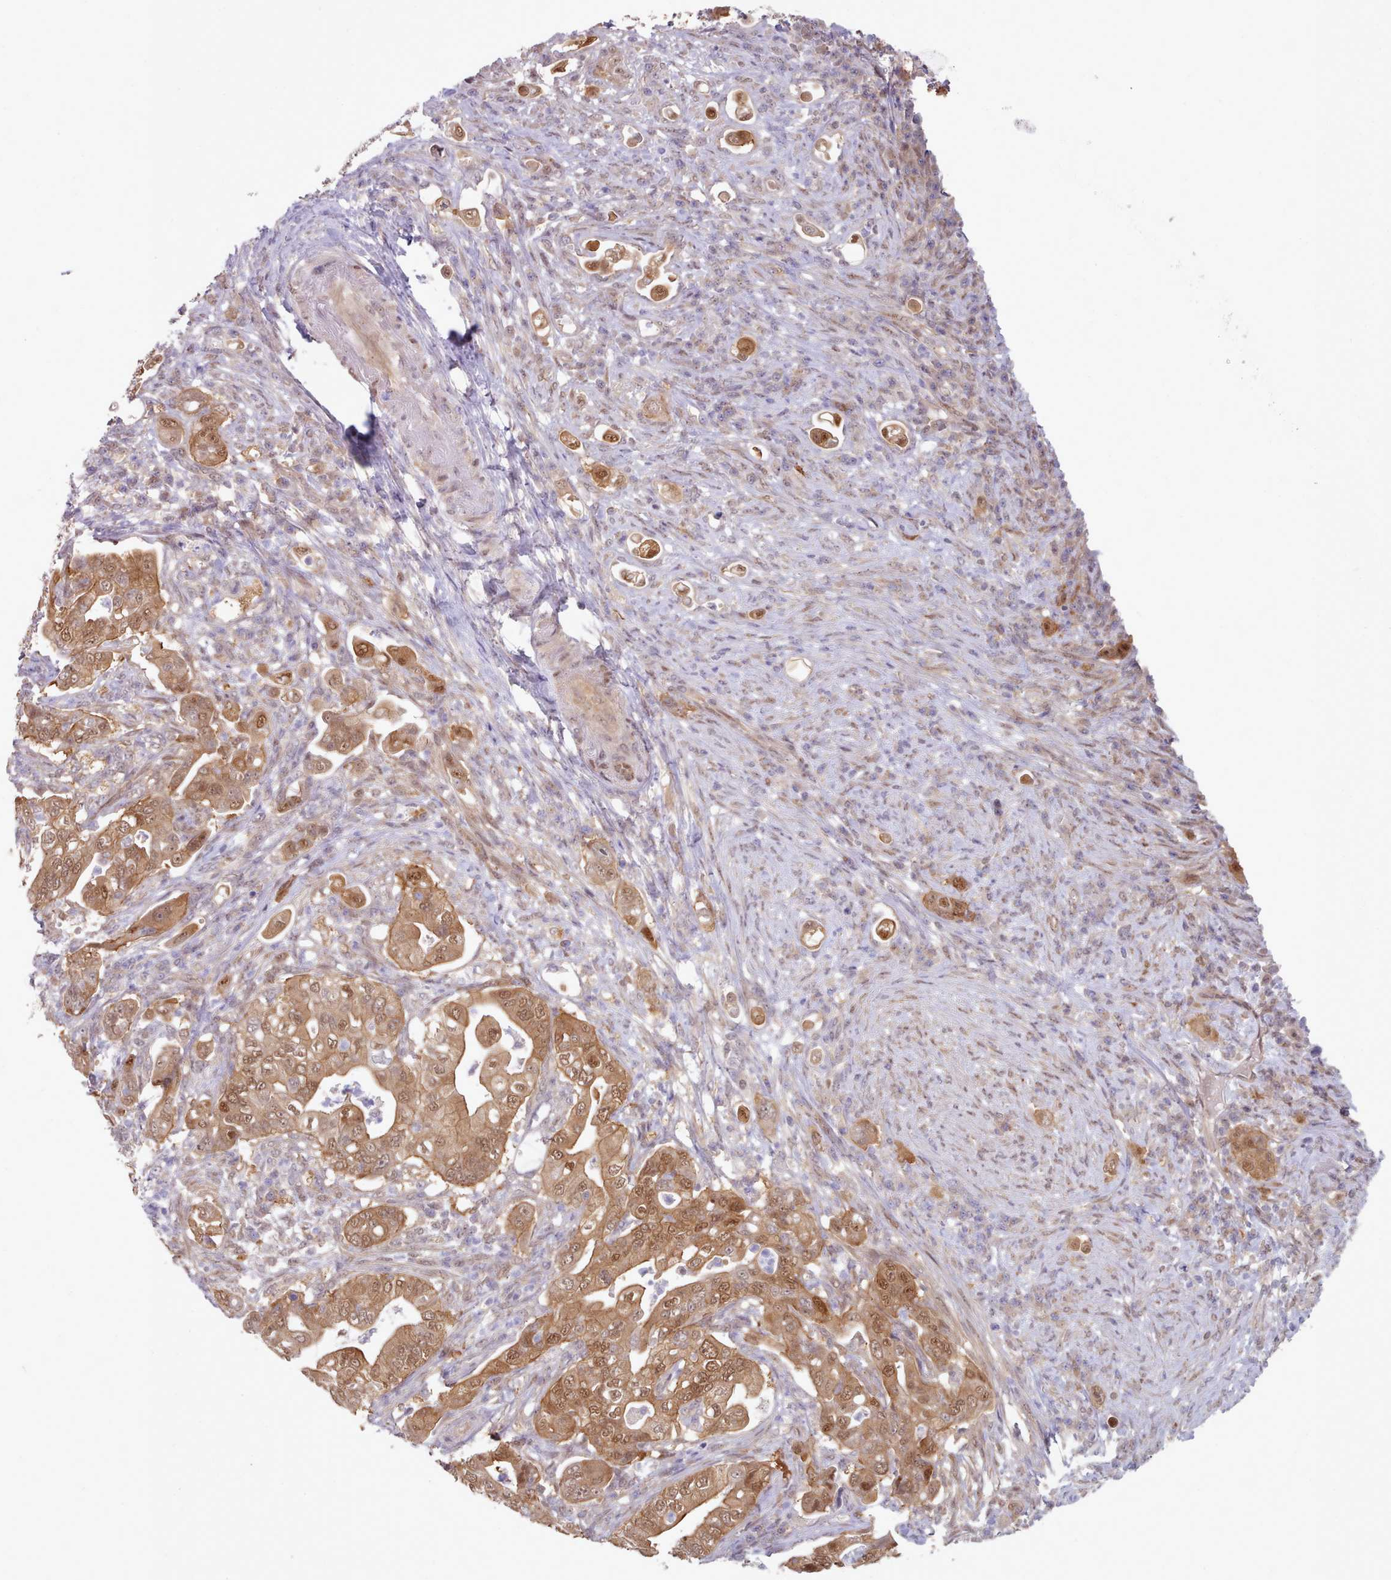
{"staining": {"intensity": "strong", "quantity": ">75%", "location": "cytoplasmic/membranous,nuclear"}, "tissue": "pancreatic cancer", "cell_type": "Tumor cells", "image_type": "cancer", "snomed": [{"axis": "morphology", "description": "Normal tissue, NOS"}, {"axis": "morphology", "description": "Adenocarcinoma, NOS"}, {"axis": "topography", "description": "Lymph node"}, {"axis": "topography", "description": "Pancreas"}], "caption": "Tumor cells demonstrate strong cytoplasmic/membranous and nuclear expression in about >75% of cells in adenocarcinoma (pancreatic).", "gene": "CES3", "patient": {"sex": "female", "age": 67}}